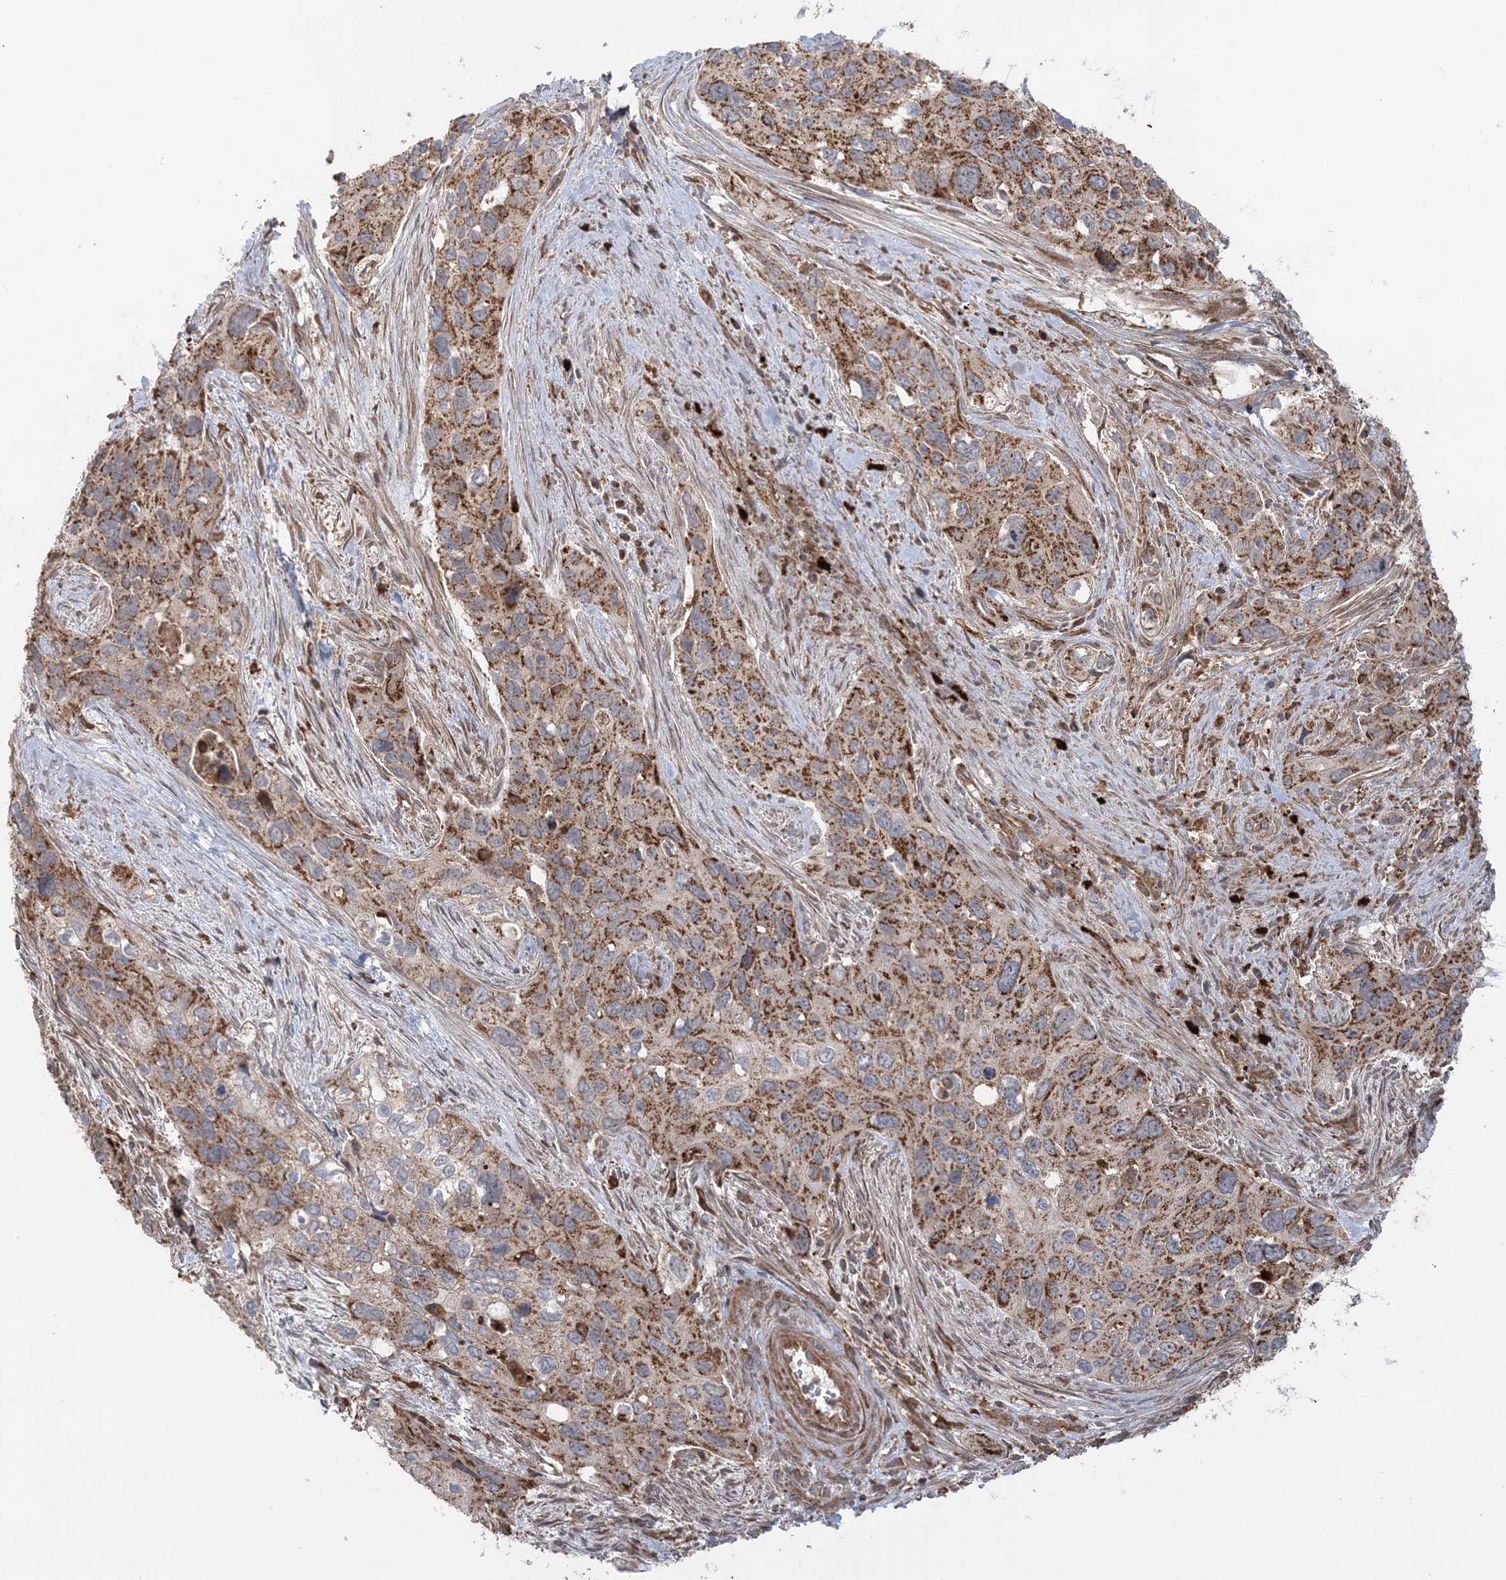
{"staining": {"intensity": "moderate", "quantity": ">75%", "location": "cytoplasmic/membranous"}, "tissue": "cervical cancer", "cell_type": "Tumor cells", "image_type": "cancer", "snomed": [{"axis": "morphology", "description": "Squamous cell carcinoma, NOS"}, {"axis": "topography", "description": "Cervix"}], "caption": "Cervical squamous cell carcinoma was stained to show a protein in brown. There is medium levels of moderate cytoplasmic/membranous positivity in about >75% of tumor cells.", "gene": "LRPPRC", "patient": {"sex": "female", "age": 55}}